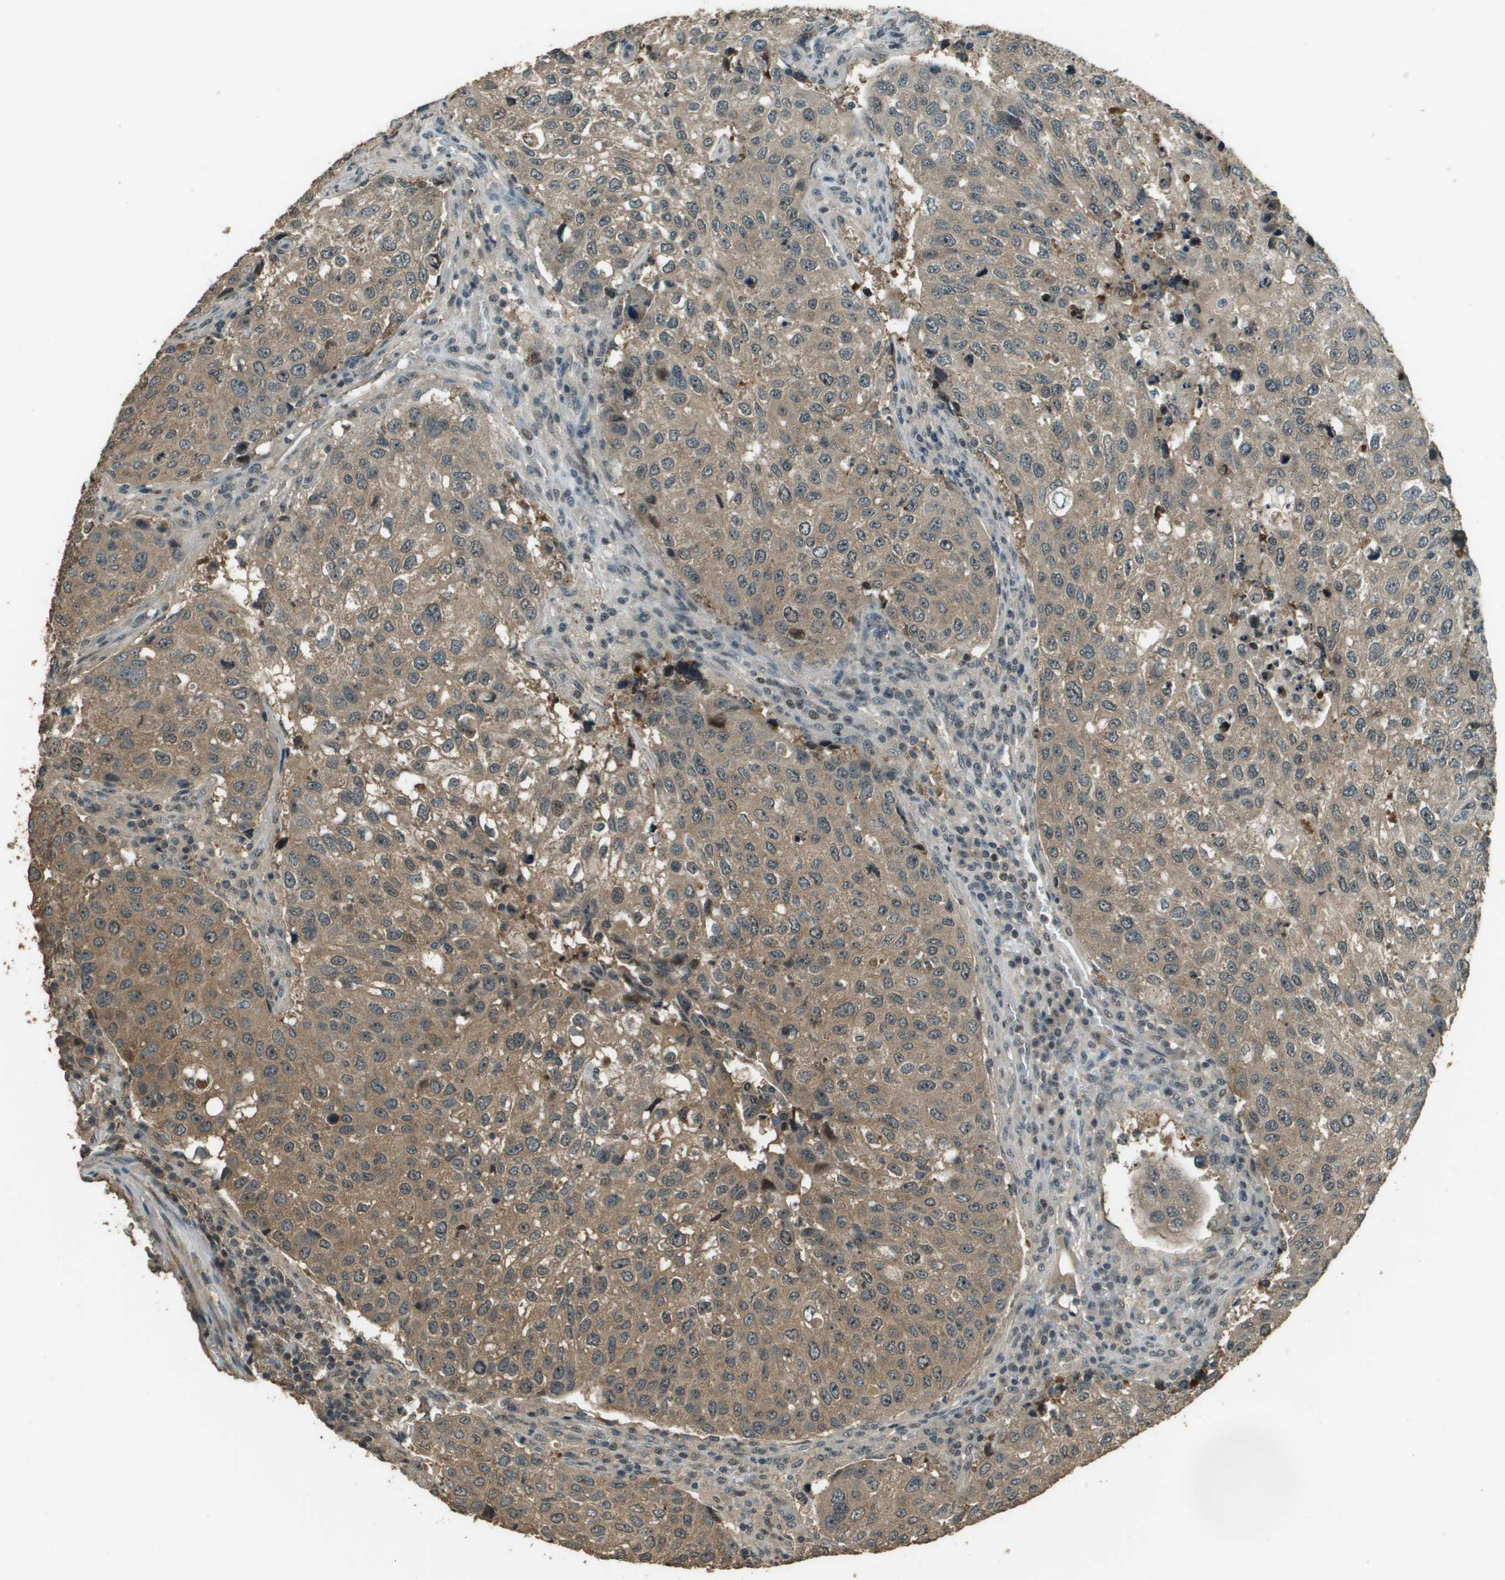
{"staining": {"intensity": "moderate", "quantity": ">75%", "location": "cytoplasmic/membranous"}, "tissue": "urothelial cancer", "cell_type": "Tumor cells", "image_type": "cancer", "snomed": [{"axis": "morphology", "description": "Urothelial carcinoma, High grade"}, {"axis": "topography", "description": "Lymph node"}, {"axis": "topography", "description": "Urinary bladder"}], "caption": "Immunohistochemistry (IHC) staining of urothelial carcinoma (high-grade), which reveals medium levels of moderate cytoplasmic/membranous expression in about >75% of tumor cells indicating moderate cytoplasmic/membranous protein staining. The staining was performed using DAB (brown) for protein detection and nuclei were counterstained in hematoxylin (blue).", "gene": "SDC3", "patient": {"sex": "male", "age": 51}}